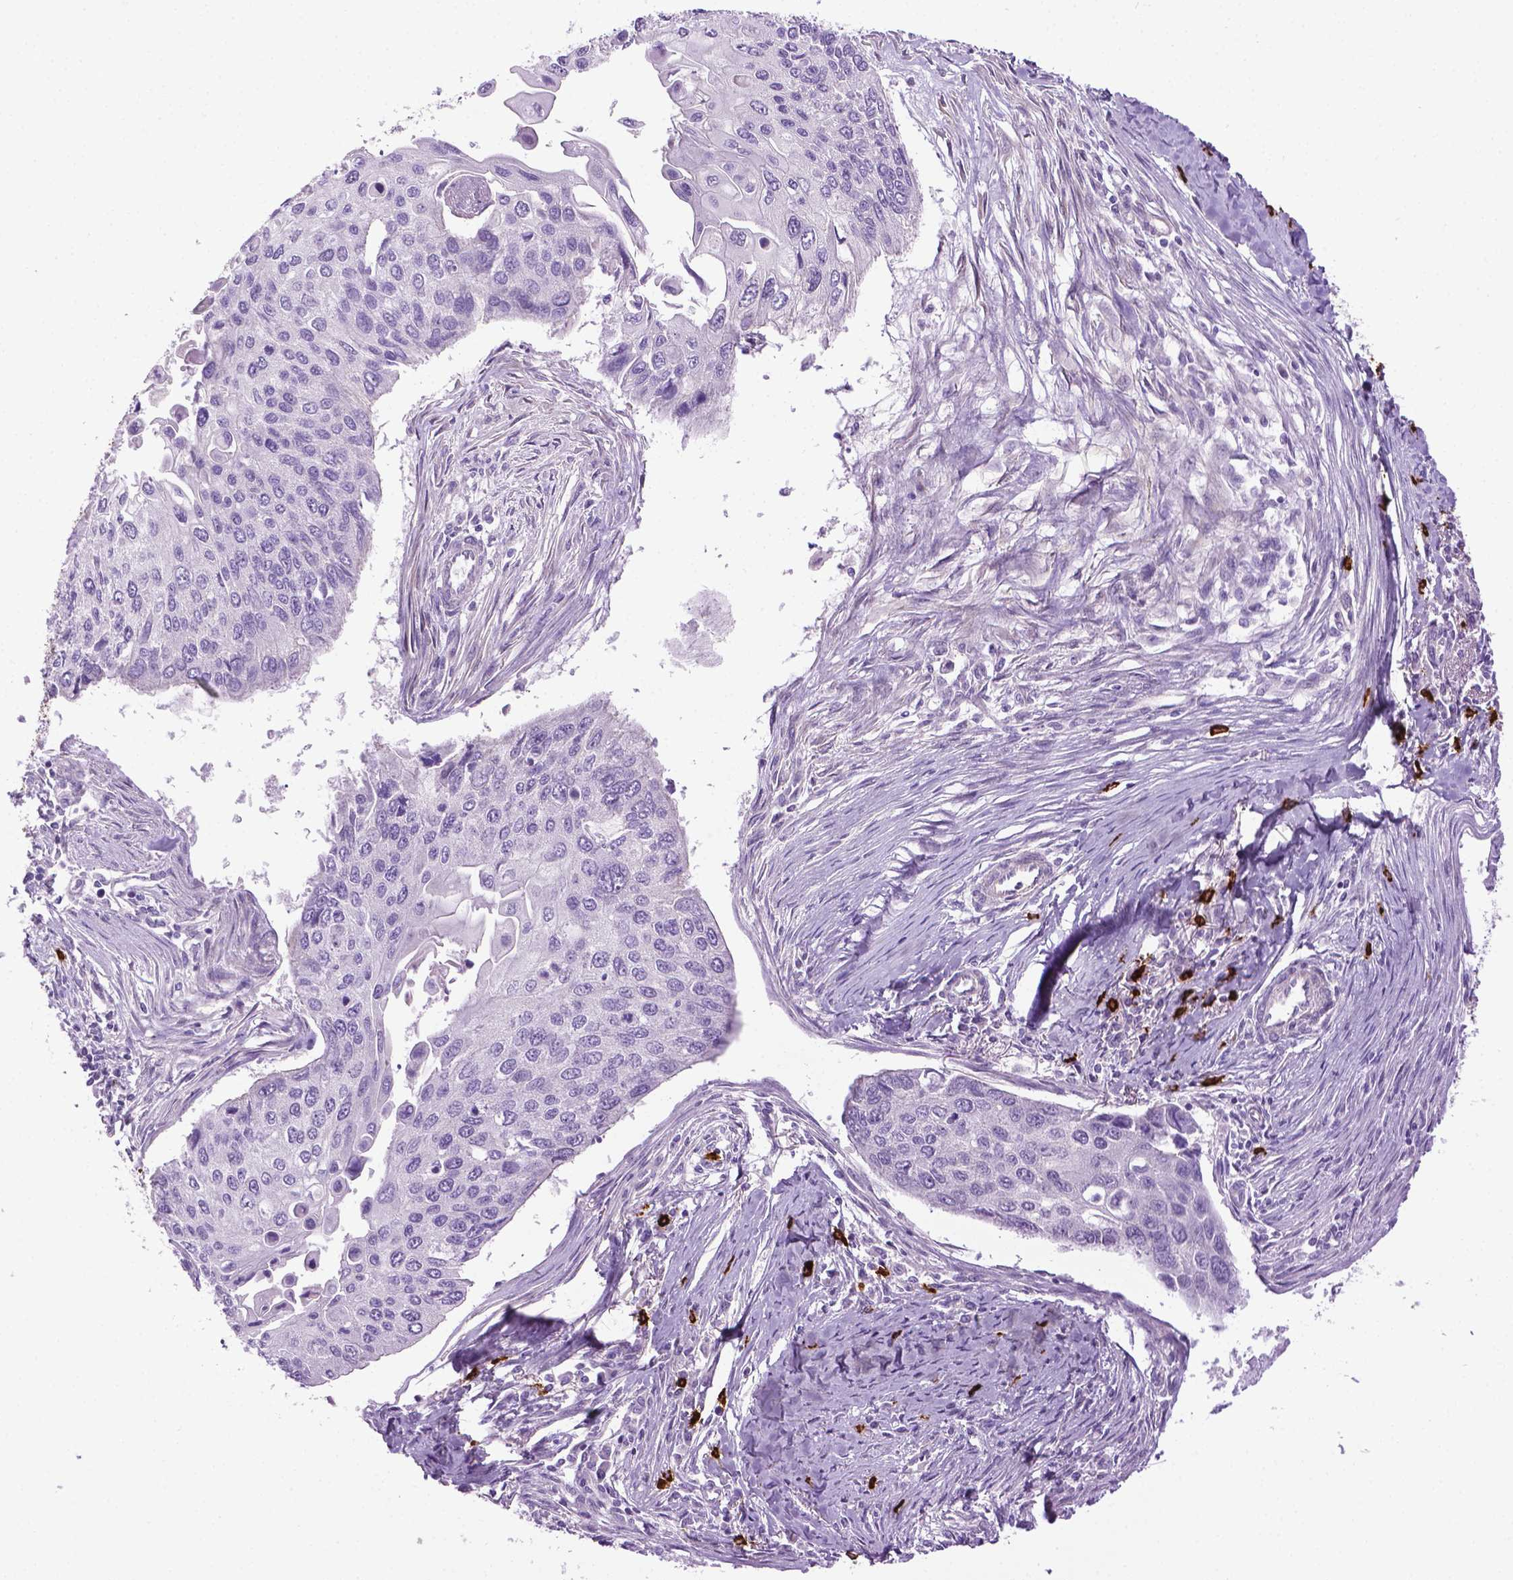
{"staining": {"intensity": "negative", "quantity": "none", "location": "none"}, "tissue": "lung cancer", "cell_type": "Tumor cells", "image_type": "cancer", "snomed": [{"axis": "morphology", "description": "Squamous cell carcinoma, NOS"}, {"axis": "morphology", "description": "Squamous cell carcinoma, metastatic, NOS"}, {"axis": "topography", "description": "Lung"}], "caption": "Photomicrograph shows no significant protein staining in tumor cells of lung cancer (metastatic squamous cell carcinoma). (DAB immunohistochemistry (IHC) with hematoxylin counter stain).", "gene": "SPECC1L", "patient": {"sex": "male", "age": 63}}